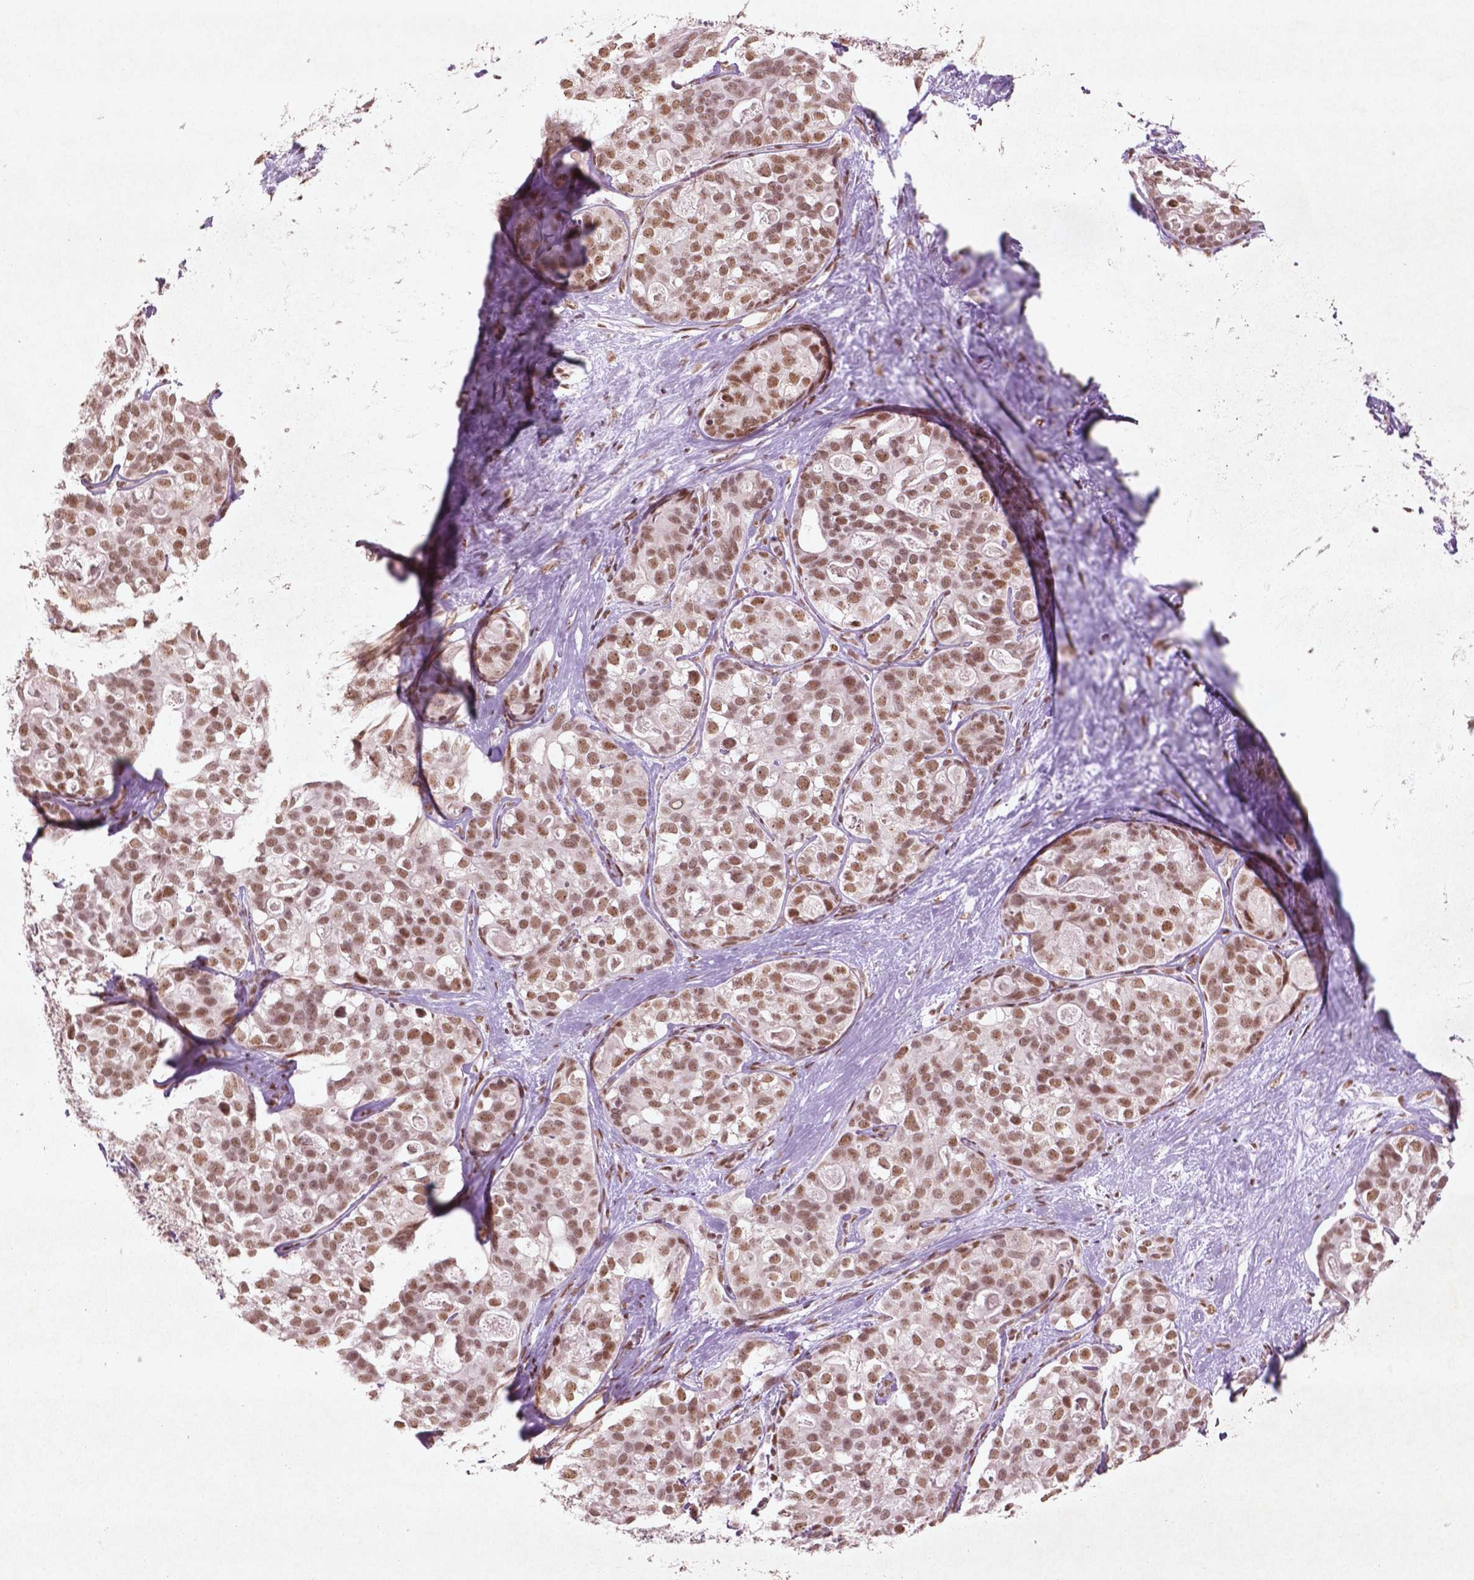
{"staining": {"intensity": "moderate", "quantity": ">75%", "location": "nuclear"}, "tissue": "liver cancer", "cell_type": "Tumor cells", "image_type": "cancer", "snomed": [{"axis": "morphology", "description": "Cholangiocarcinoma"}, {"axis": "topography", "description": "Liver"}], "caption": "Protein expression analysis of human liver cancer (cholangiocarcinoma) reveals moderate nuclear expression in approximately >75% of tumor cells. The staining is performed using DAB (3,3'-diaminobenzidine) brown chromogen to label protein expression. The nuclei are counter-stained blue using hematoxylin.", "gene": "HMG20B", "patient": {"sex": "male", "age": 56}}